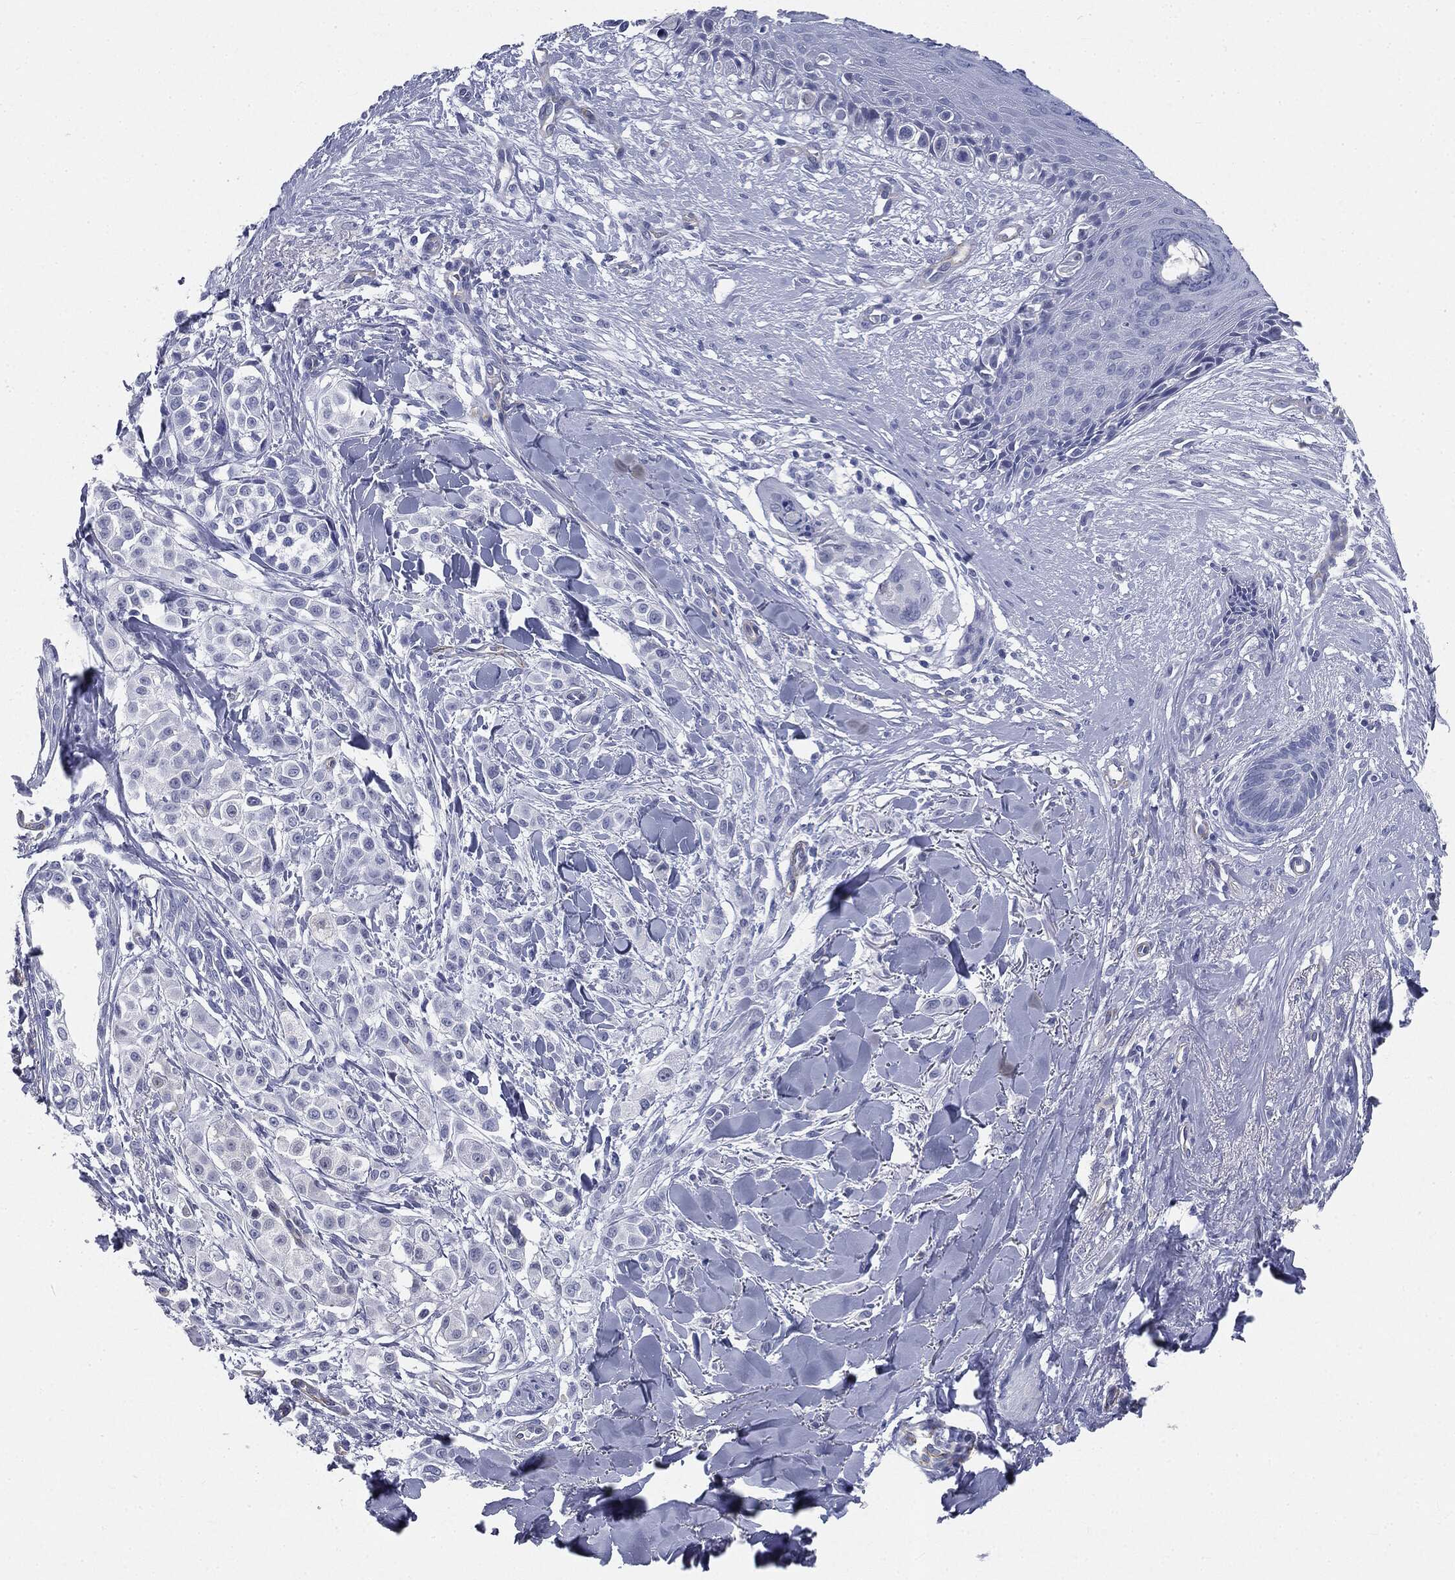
{"staining": {"intensity": "negative", "quantity": "none", "location": "none"}, "tissue": "melanoma", "cell_type": "Tumor cells", "image_type": "cancer", "snomed": [{"axis": "morphology", "description": "Malignant melanoma, NOS"}, {"axis": "topography", "description": "Skin"}], "caption": "Protein analysis of malignant melanoma exhibits no significant staining in tumor cells.", "gene": "MUC5AC", "patient": {"sex": "male", "age": 57}}